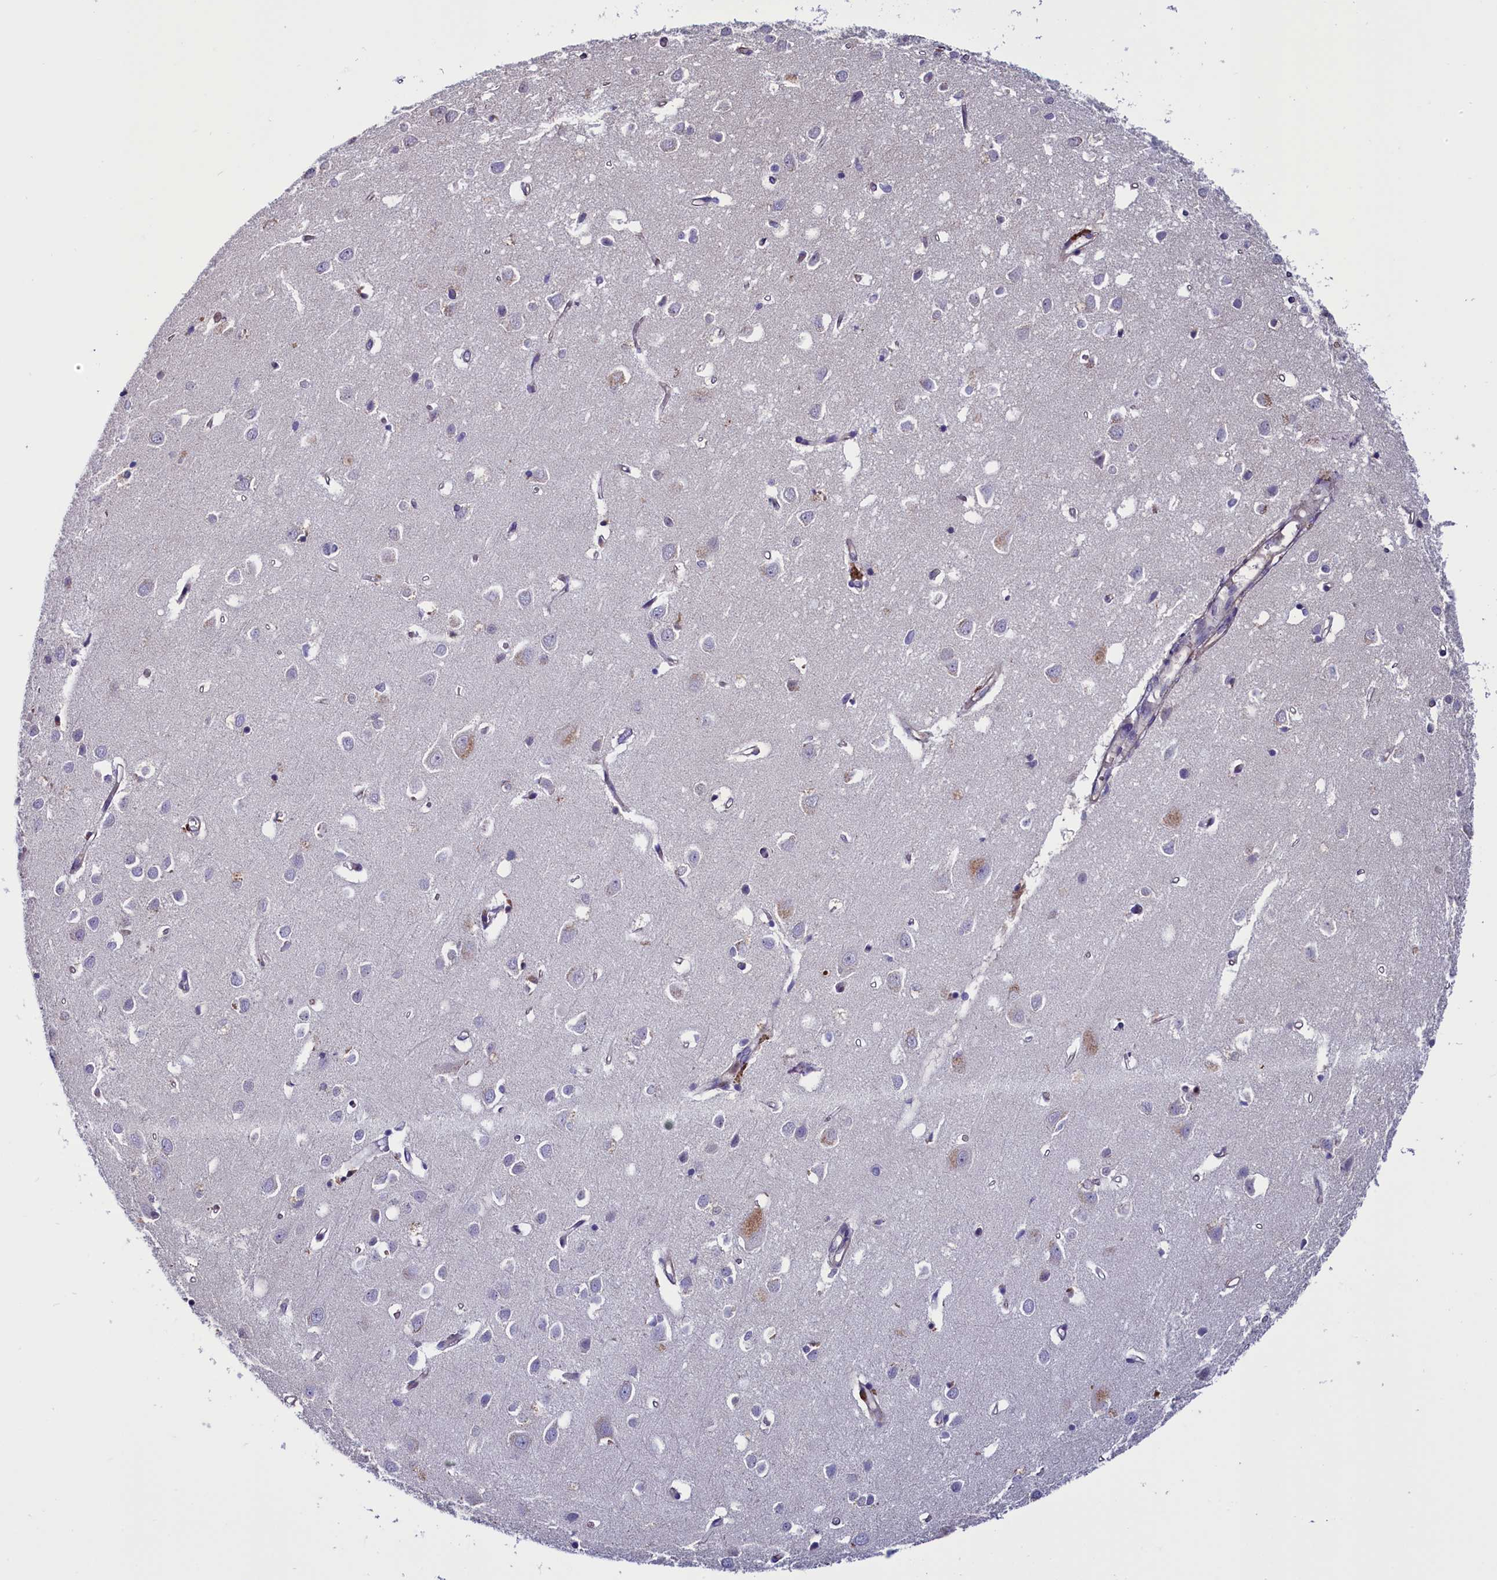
{"staining": {"intensity": "moderate", "quantity": ">75%", "location": "cytoplasmic/membranous"}, "tissue": "cerebral cortex", "cell_type": "Endothelial cells", "image_type": "normal", "snomed": [{"axis": "morphology", "description": "Normal tissue, NOS"}, {"axis": "topography", "description": "Cerebral cortex"}], "caption": "The histopathology image displays a brown stain indicating the presence of a protein in the cytoplasmic/membranous of endothelial cells in cerebral cortex.", "gene": "PDILT", "patient": {"sex": "female", "age": 64}}